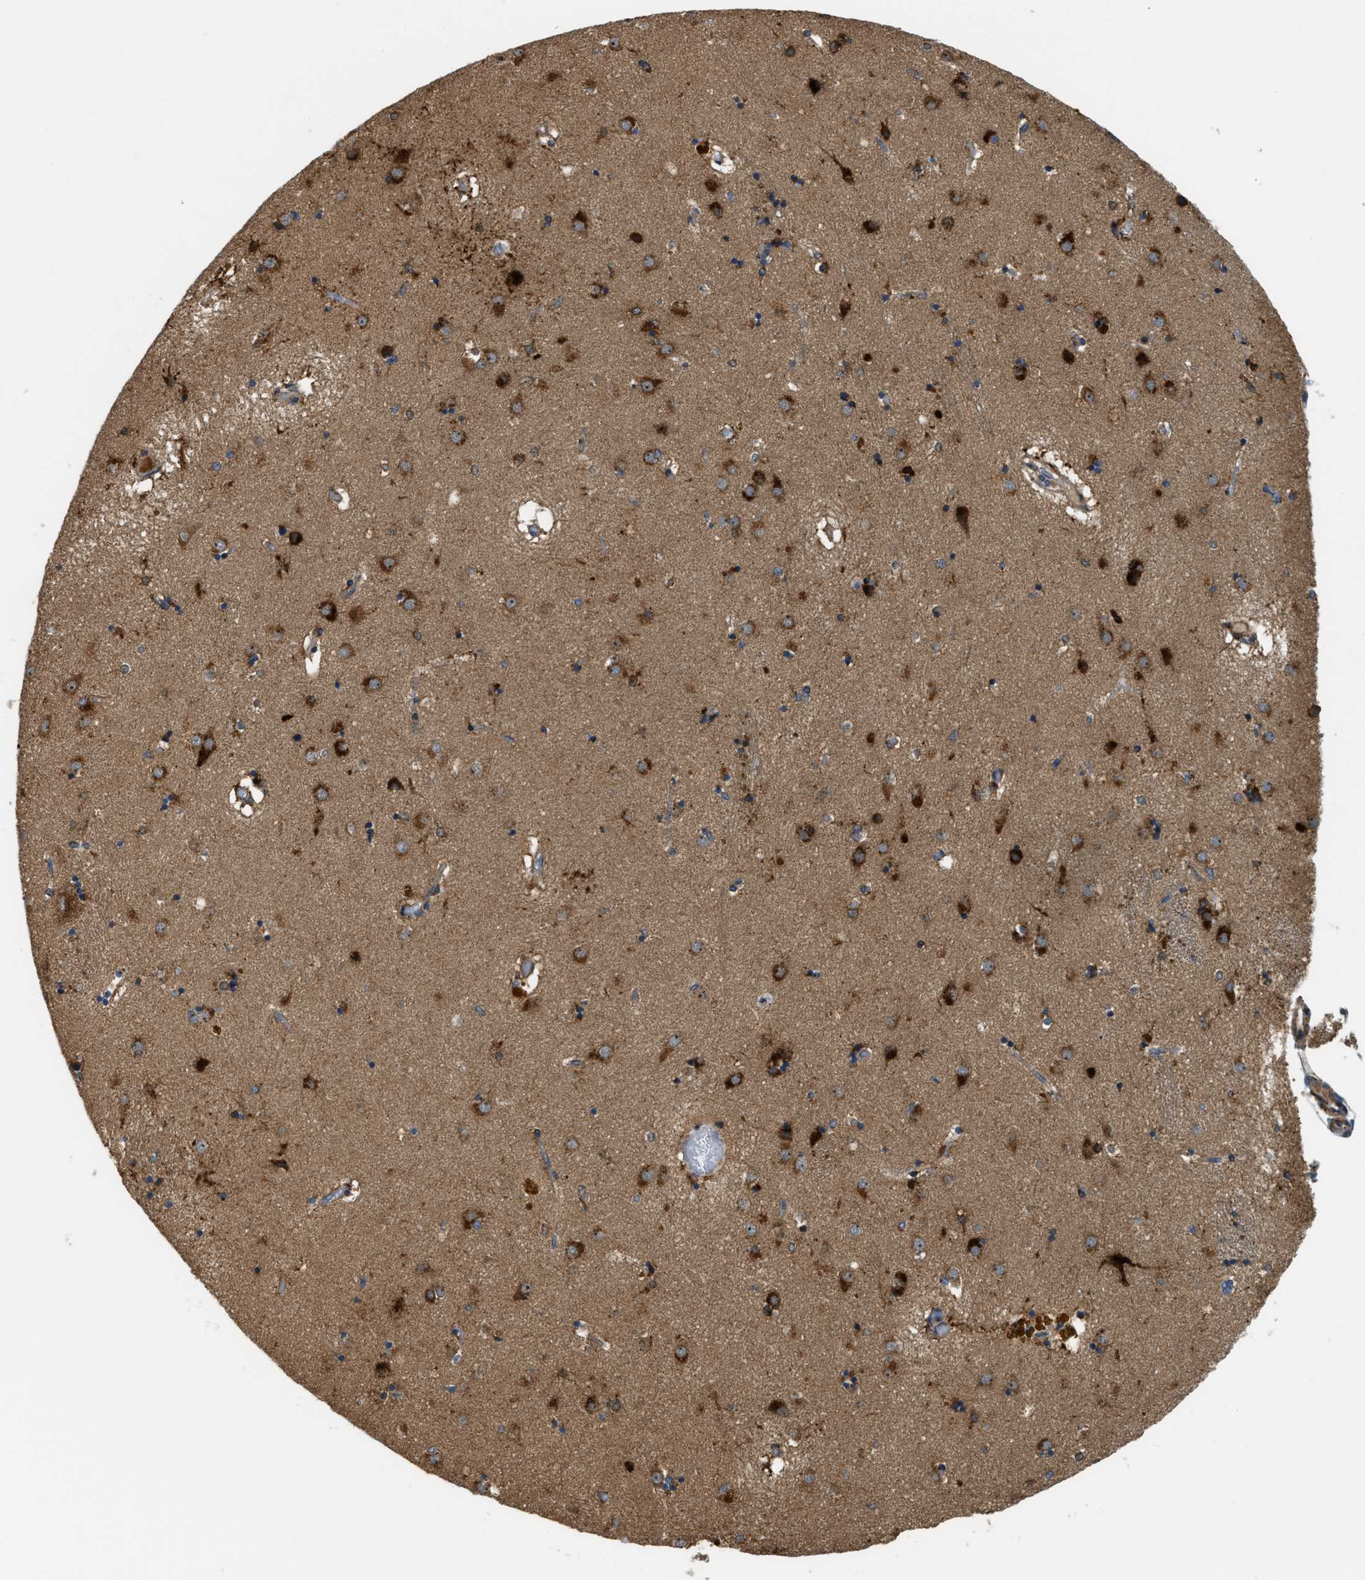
{"staining": {"intensity": "moderate", "quantity": ">75%", "location": "cytoplasmic/membranous"}, "tissue": "caudate", "cell_type": "Glial cells", "image_type": "normal", "snomed": [{"axis": "morphology", "description": "Normal tissue, NOS"}, {"axis": "topography", "description": "Lateral ventricle wall"}], "caption": "IHC (DAB) staining of normal caudate shows moderate cytoplasmic/membranous protein positivity in about >75% of glial cells.", "gene": "STARD3NL", "patient": {"sex": "male", "age": 70}}